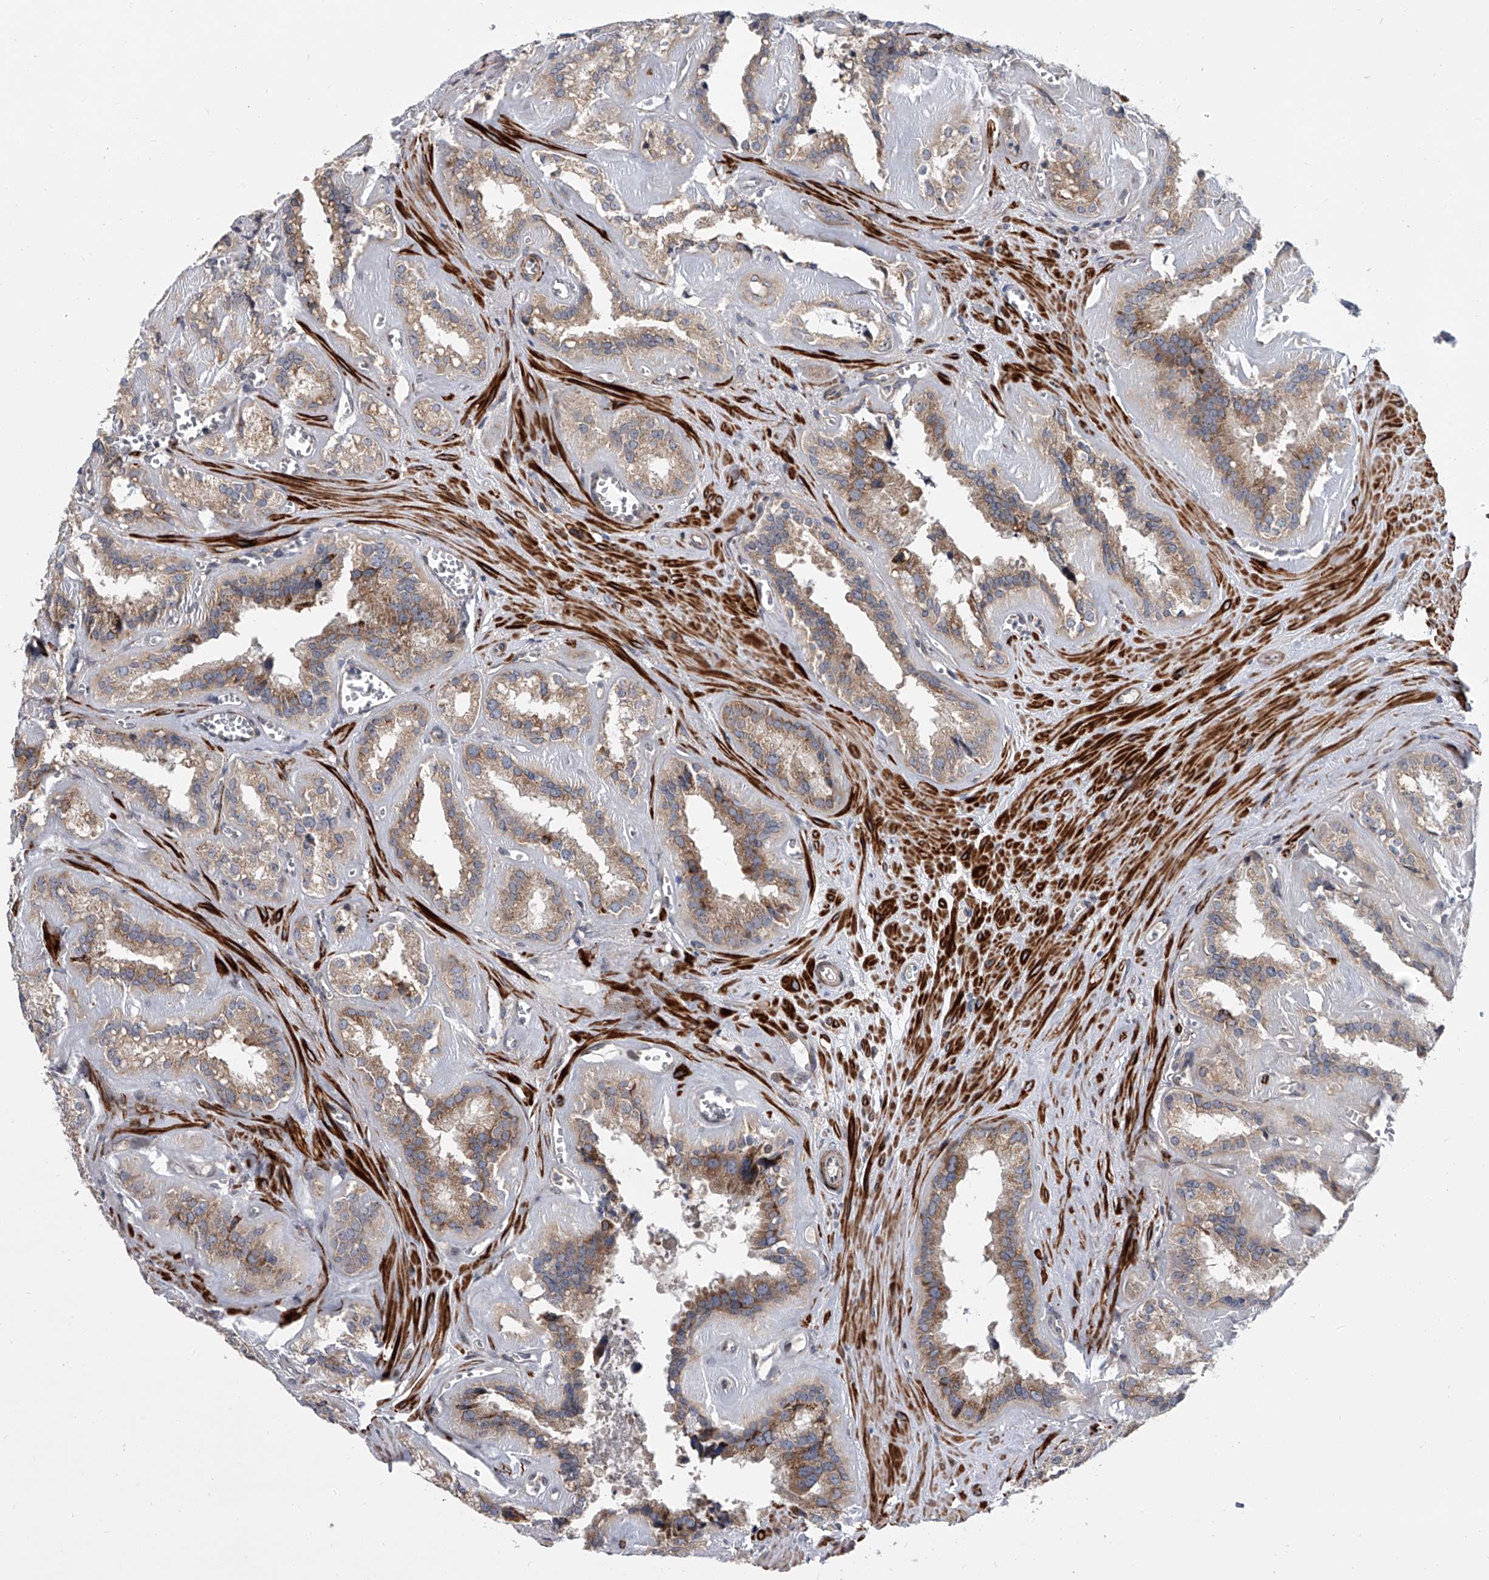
{"staining": {"intensity": "moderate", "quantity": ">75%", "location": "cytoplasmic/membranous"}, "tissue": "seminal vesicle", "cell_type": "Glandular cells", "image_type": "normal", "snomed": [{"axis": "morphology", "description": "Normal tissue, NOS"}, {"axis": "topography", "description": "Prostate"}, {"axis": "topography", "description": "Seminal veicle"}], "caption": "A photomicrograph showing moderate cytoplasmic/membranous staining in about >75% of glandular cells in benign seminal vesicle, as visualized by brown immunohistochemical staining.", "gene": "DLGAP2", "patient": {"sex": "male", "age": 59}}